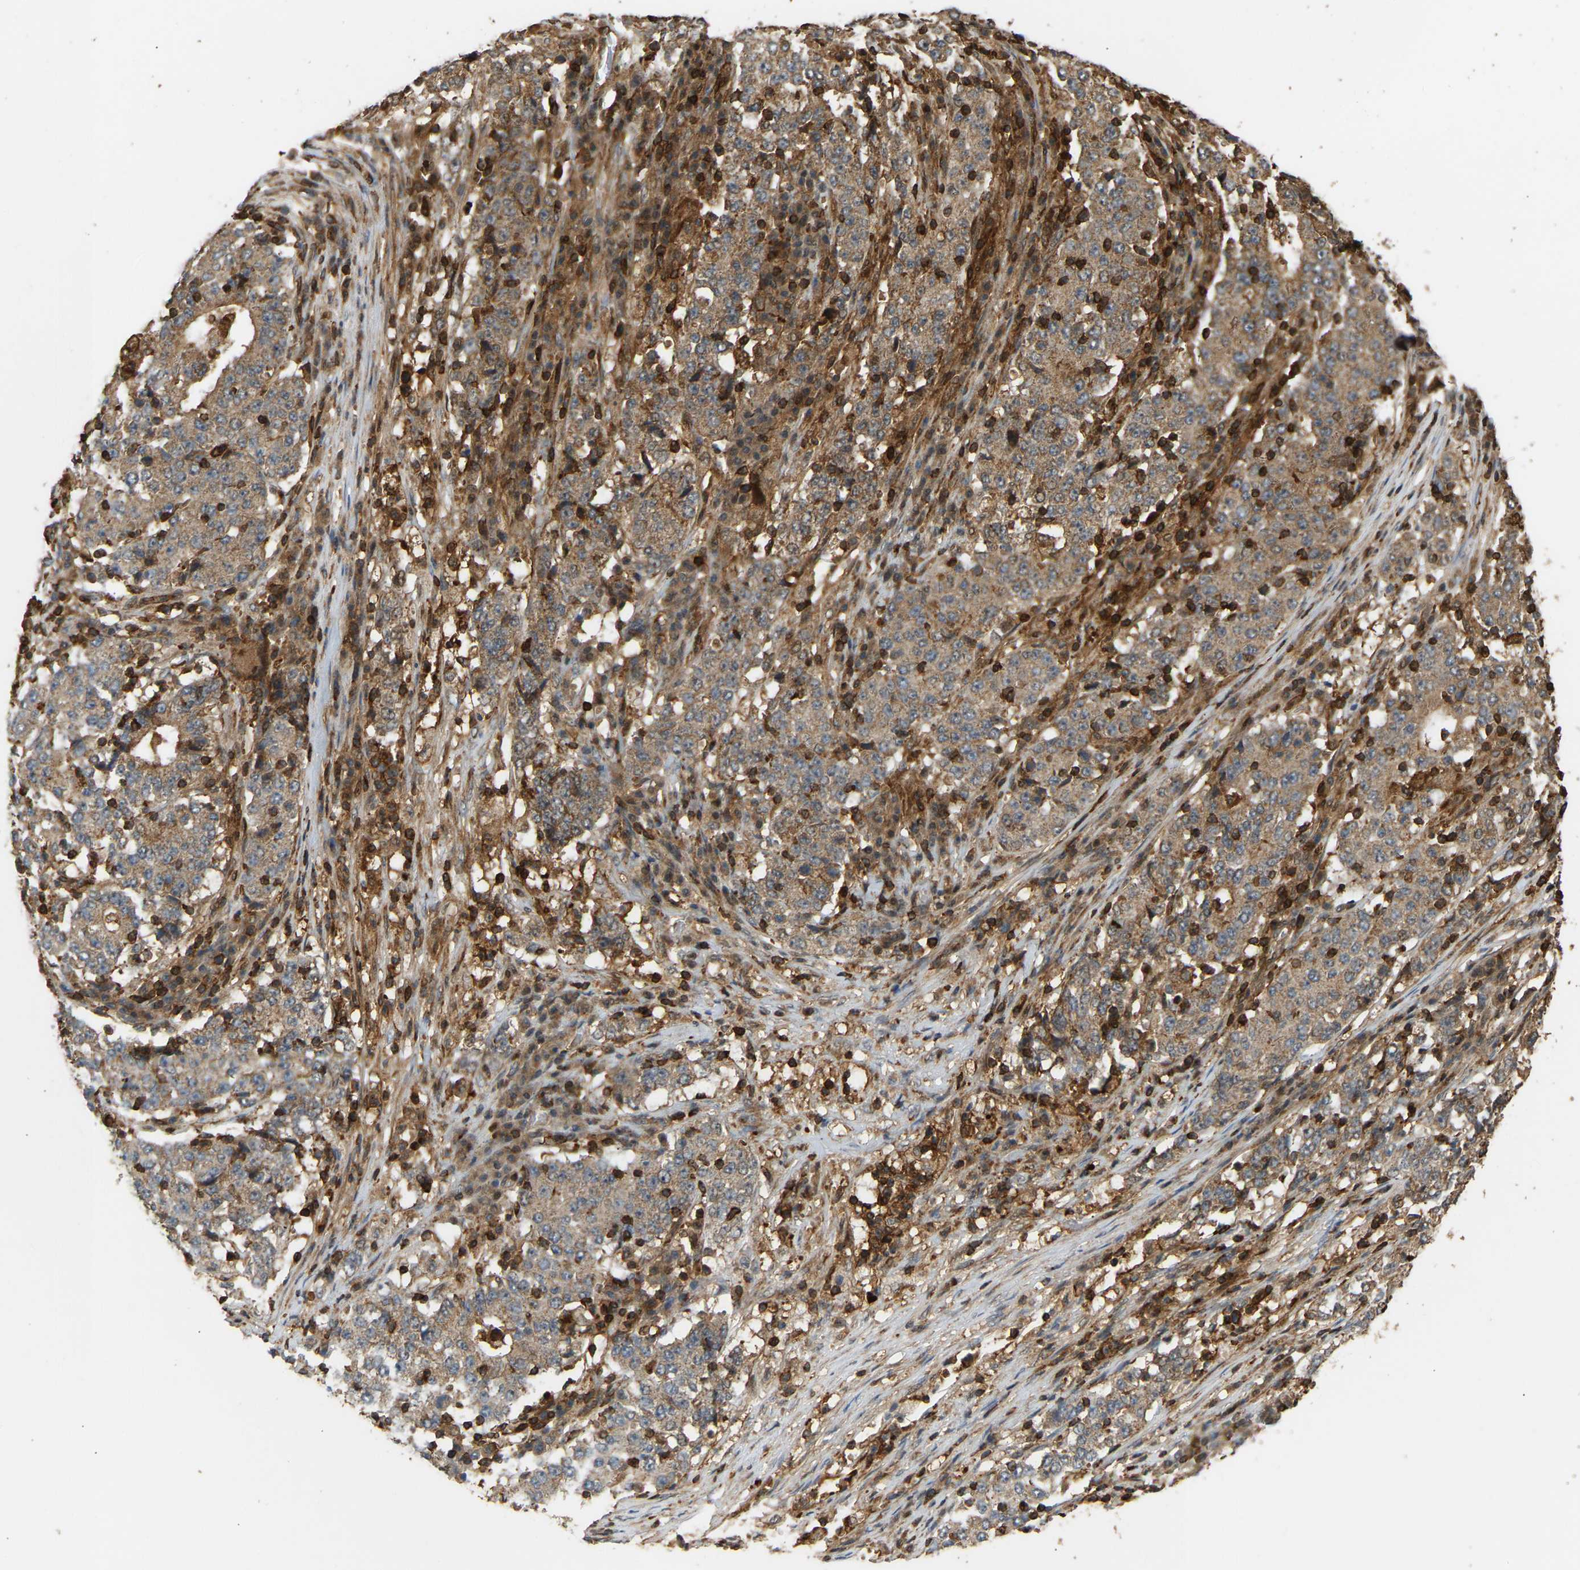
{"staining": {"intensity": "moderate", "quantity": ">75%", "location": "cytoplasmic/membranous"}, "tissue": "stomach cancer", "cell_type": "Tumor cells", "image_type": "cancer", "snomed": [{"axis": "morphology", "description": "Adenocarcinoma, NOS"}, {"axis": "topography", "description": "Stomach"}], "caption": "There is medium levels of moderate cytoplasmic/membranous expression in tumor cells of stomach cancer (adenocarcinoma), as demonstrated by immunohistochemical staining (brown color).", "gene": "GOPC", "patient": {"sex": "male", "age": 59}}